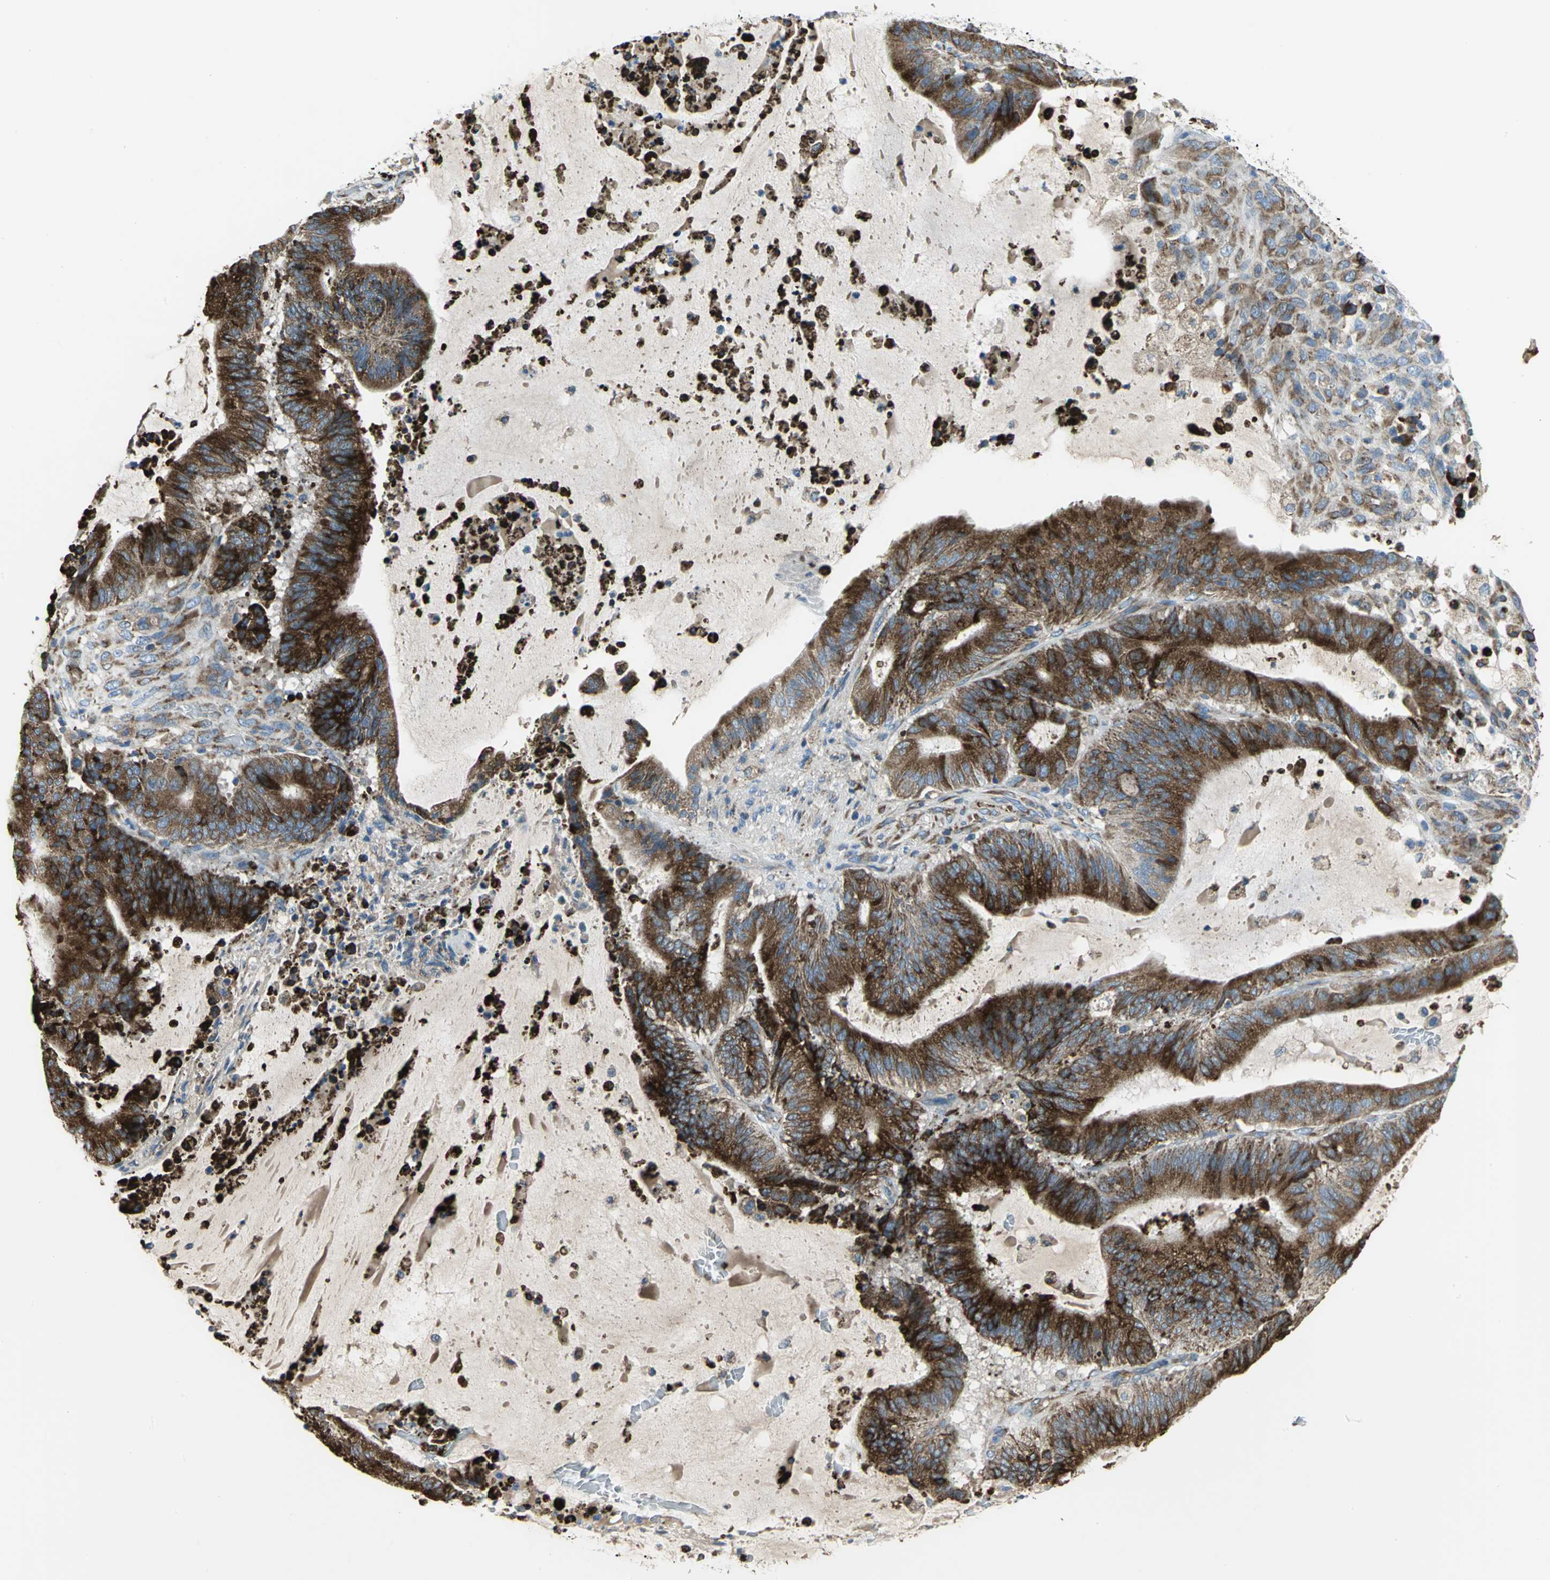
{"staining": {"intensity": "strong", "quantity": ">75%", "location": "cytoplasmic/membranous"}, "tissue": "liver cancer", "cell_type": "Tumor cells", "image_type": "cancer", "snomed": [{"axis": "morphology", "description": "Cholangiocarcinoma"}, {"axis": "topography", "description": "Liver"}], "caption": "Liver cancer (cholangiocarcinoma) tissue shows strong cytoplasmic/membranous expression in about >75% of tumor cells, visualized by immunohistochemistry.", "gene": "TULP4", "patient": {"sex": "female", "age": 73}}